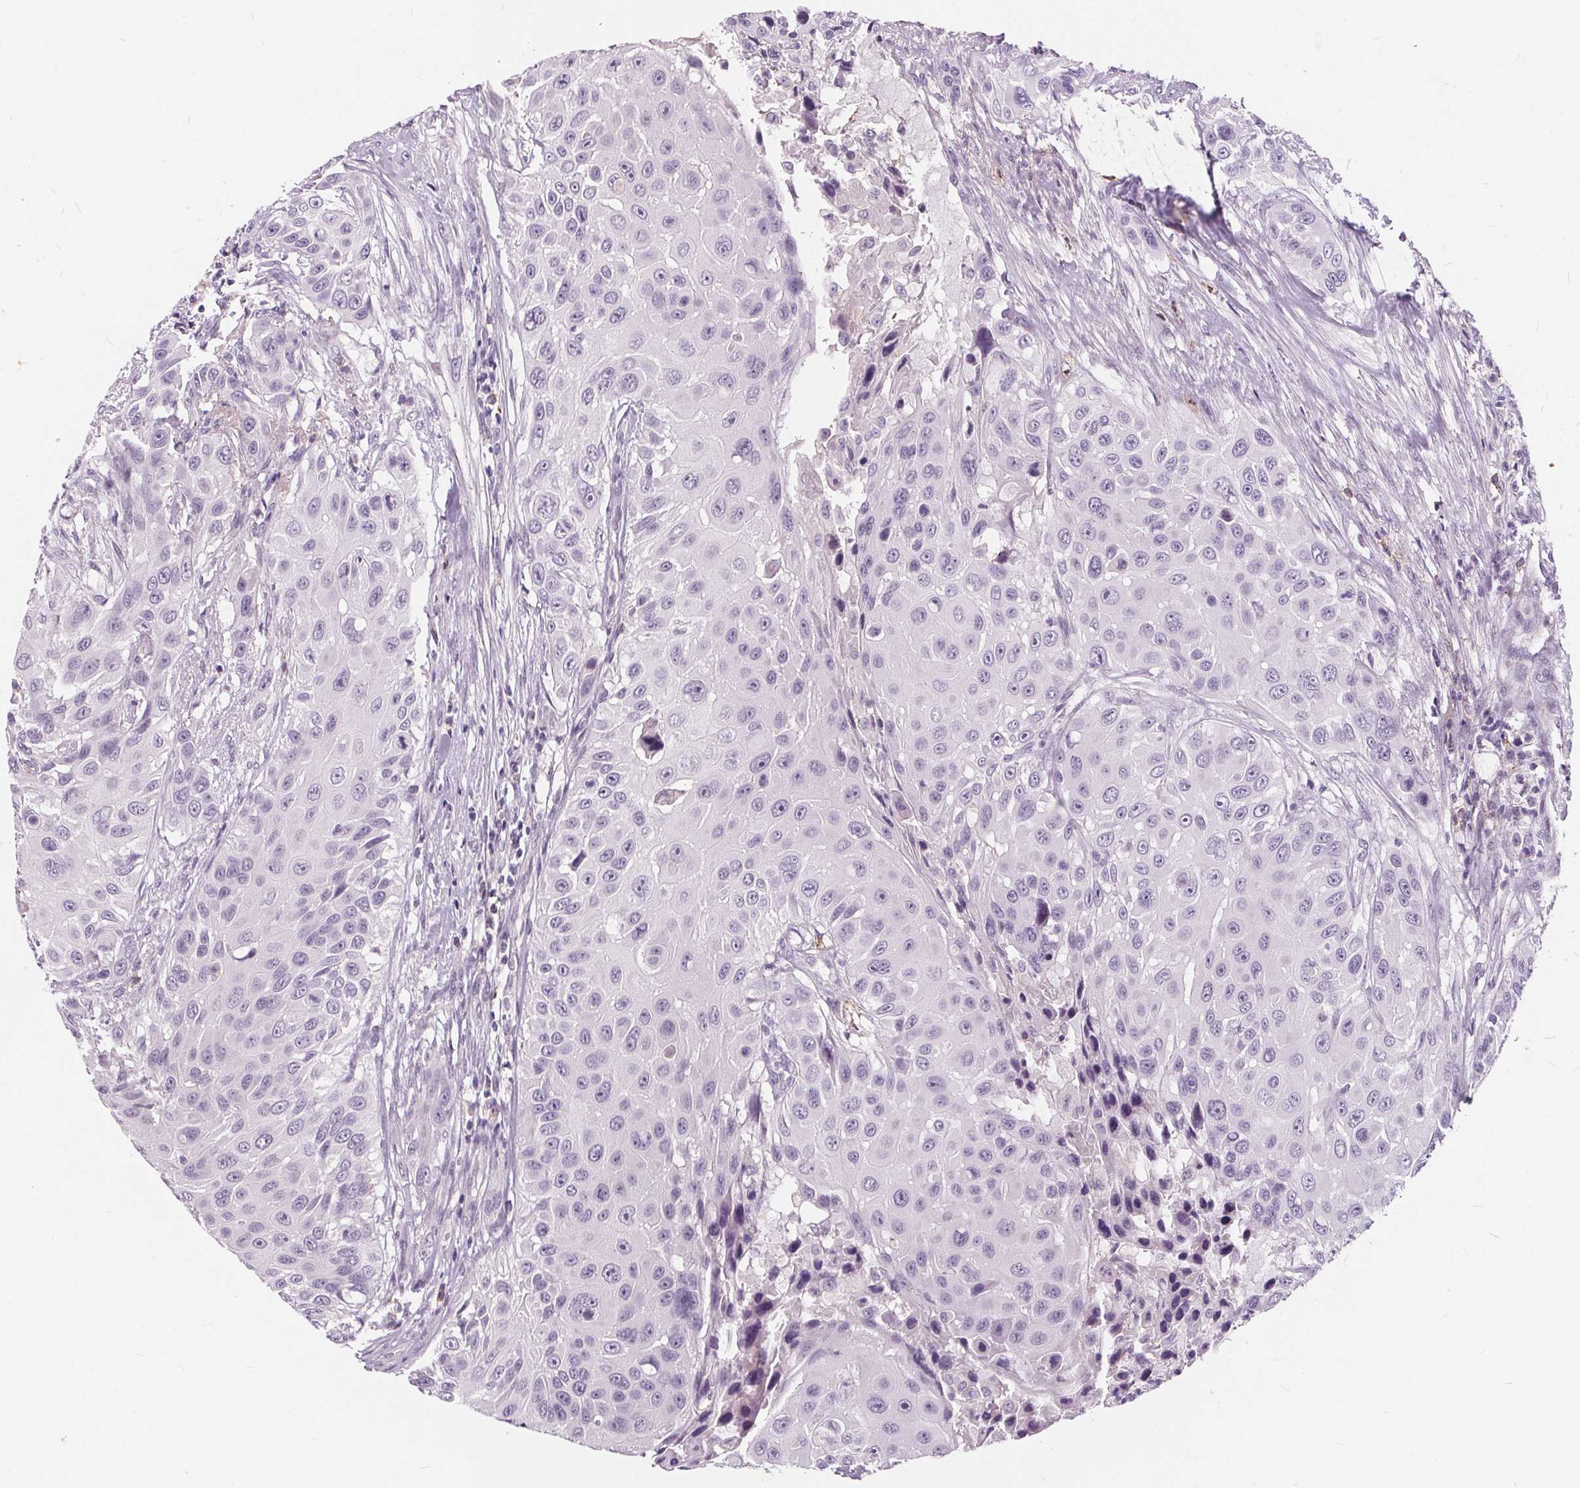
{"staining": {"intensity": "negative", "quantity": "none", "location": "none"}, "tissue": "urothelial cancer", "cell_type": "Tumor cells", "image_type": "cancer", "snomed": [{"axis": "morphology", "description": "Urothelial carcinoma, NOS"}, {"axis": "topography", "description": "Urinary bladder"}], "caption": "A high-resolution histopathology image shows immunohistochemistry (IHC) staining of transitional cell carcinoma, which reveals no significant staining in tumor cells.", "gene": "HAAO", "patient": {"sex": "male", "age": 55}}